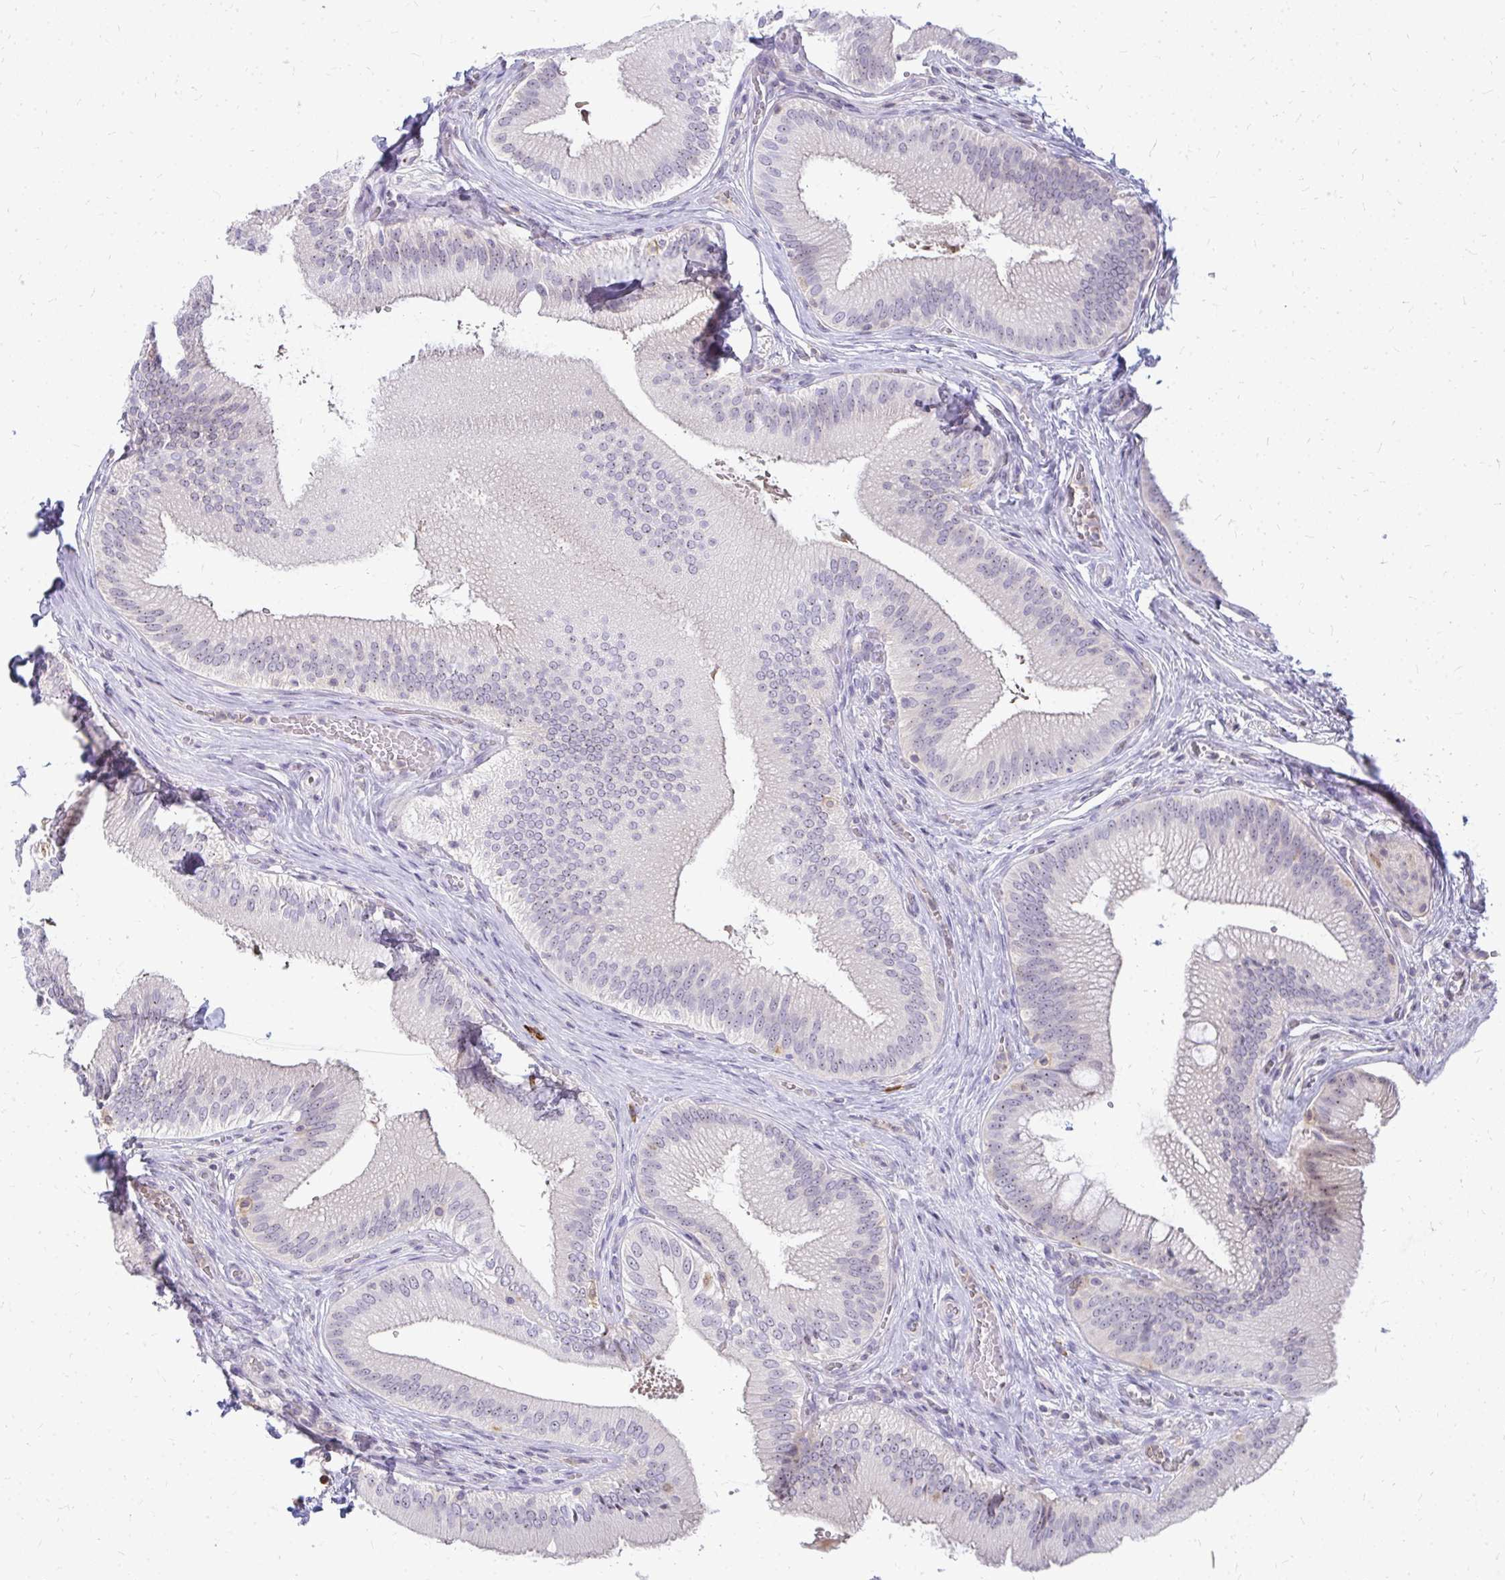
{"staining": {"intensity": "weak", "quantity": "25%-75%", "location": "nuclear"}, "tissue": "gallbladder", "cell_type": "Glandular cells", "image_type": "normal", "snomed": [{"axis": "morphology", "description": "Normal tissue, NOS"}, {"axis": "topography", "description": "Gallbladder"}], "caption": "Gallbladder stained with IHC shows weak nuclear expression in approximately 25%-75% of glandular cells.", "gene": "FAM9A", "patient": {"sex": "male", "age": 17}}